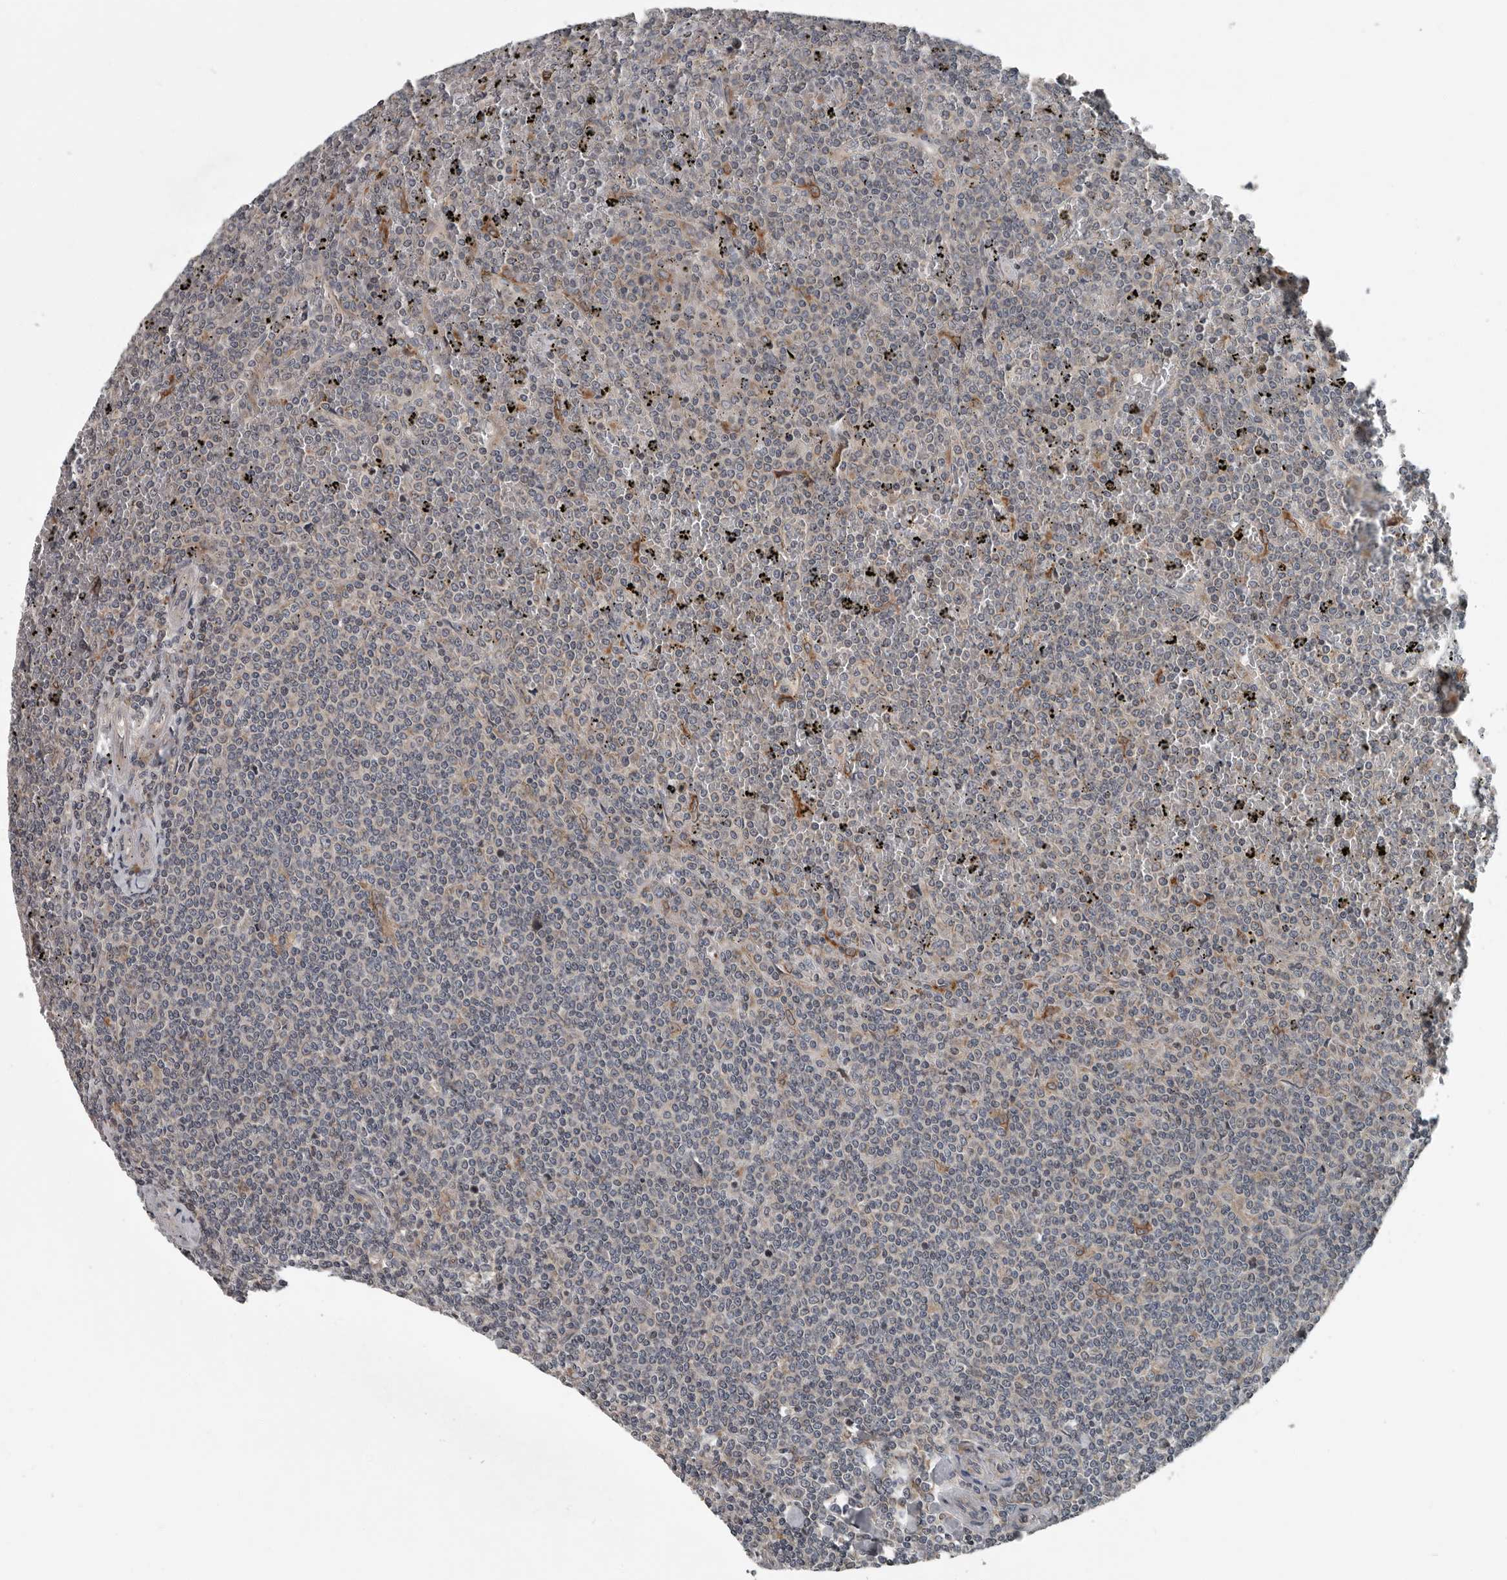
{"staining": {"intensity": "negative", "quantity": "none", "location": "none"}, "tissue": "lymphoma", "cell_type": "Tumor cells", "image_type": "cancer", "snomed": [{"axis": "morphology", "description": "Malignant lymphoma, non-Hodgkin's type, Low grade"}, {"axis": "topography", "description": "Spleen"}], "caption": "An immunohistochemistry (IHC) micrograph of low-grade malignant lymphoma, non-Hodgkin's type is shown. There is no staining in tumor cells of low-grade malignant lymphoma, non-Hodgkin's type.", "gene": "TMEM199", "patient": {"sex": "female", "age": 19}}